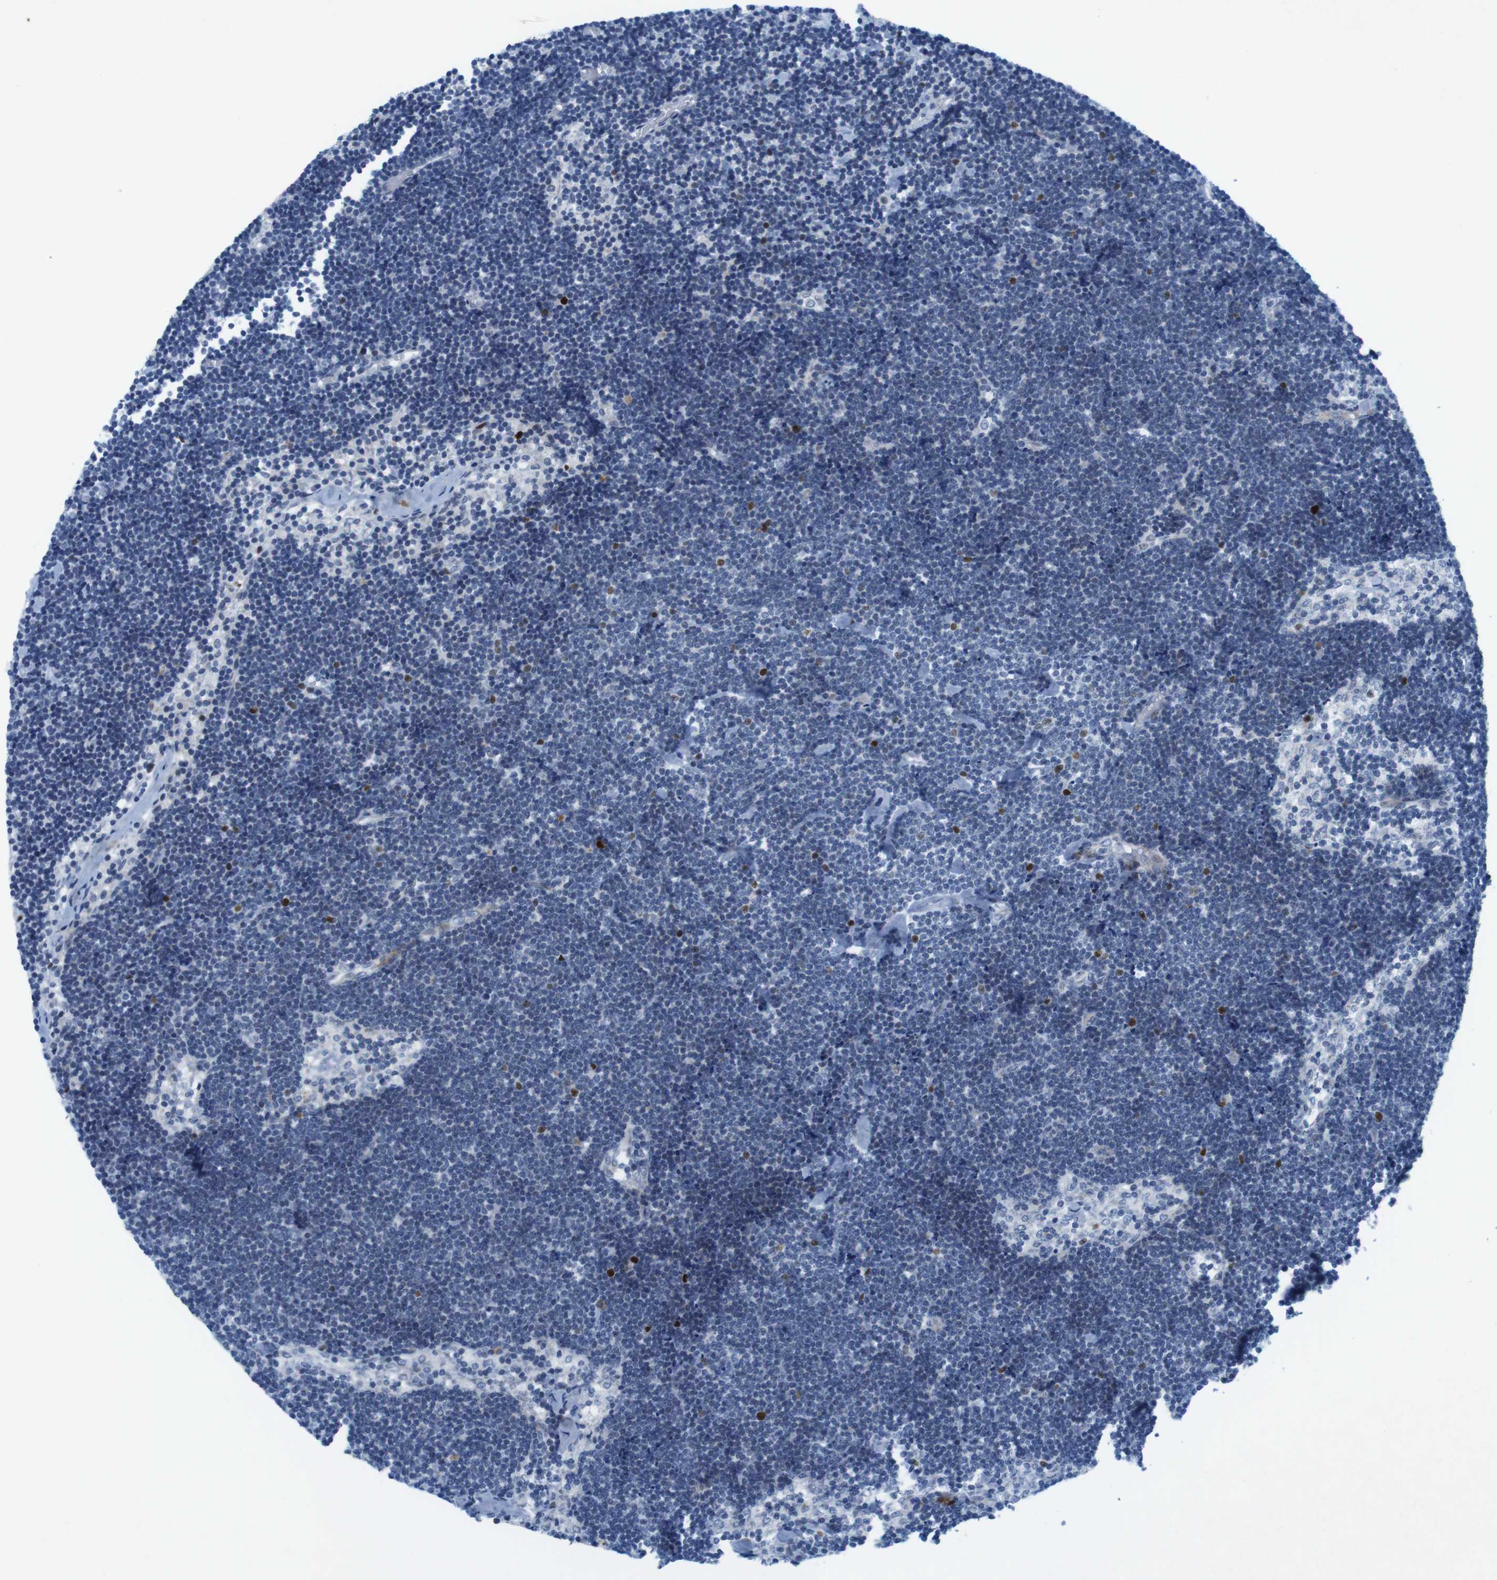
{"staining": {"intensity": "strong", "quantity": "25%-75%", "location": "nuclear"}, "tissue": "lymph node", "cell_type": "Germinal center cells", "image_type": "normal", "snomed": [{"axis": "morphology", "description": "Normal tissue, NOS"}, {"axis": "topography", "description": "Lymph node"}], "caption": "Immunohistochemistry of unremarkable human lymph node reveals high levels of strong nuclear expression in about 25%-75% of germinal center cells. (brown staining indicates protein expression, while blue staining denotes nuclei).", "gene": "CHAF1A", "patient": {"sex": "male", "age": 63}}